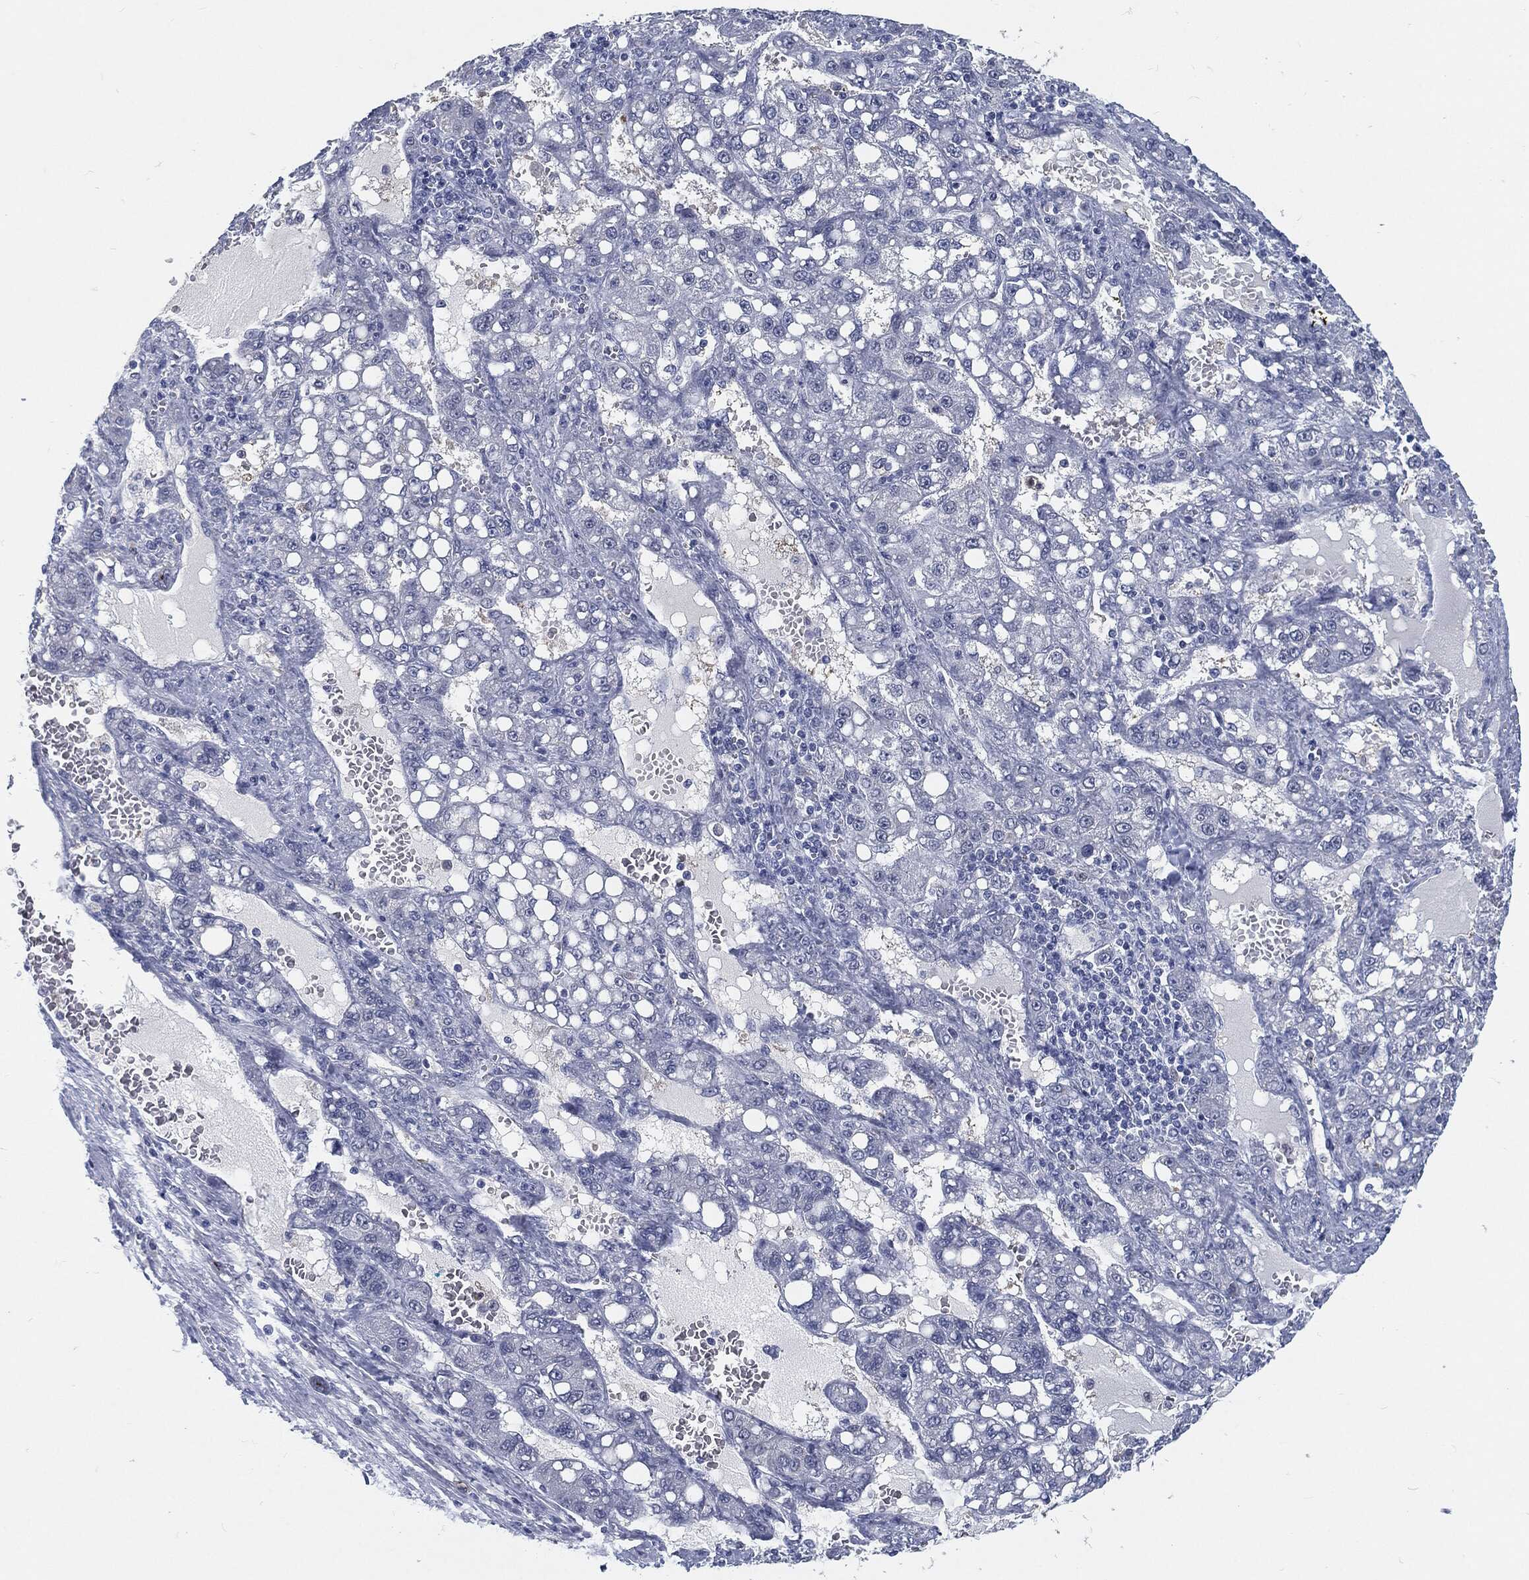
{"staining": {"intensity": "negative", "quantity": "none", "location": "none"}, "tissue": "liver cancer", "cell_type": "Tumor cells", "image_type": "cancer", "snomed": [{"axis": "morphology", "description": "Carcinoma, Hepatocellular, NOS"}, {"axis": "topography", "description": "Liver"}], "caption": "Immunohistochemical staining of liver cancer demonstrates no significant positivity in tumor cells.", "gene": "PROM1", "patient": {"sex": "female", "age": 65}}